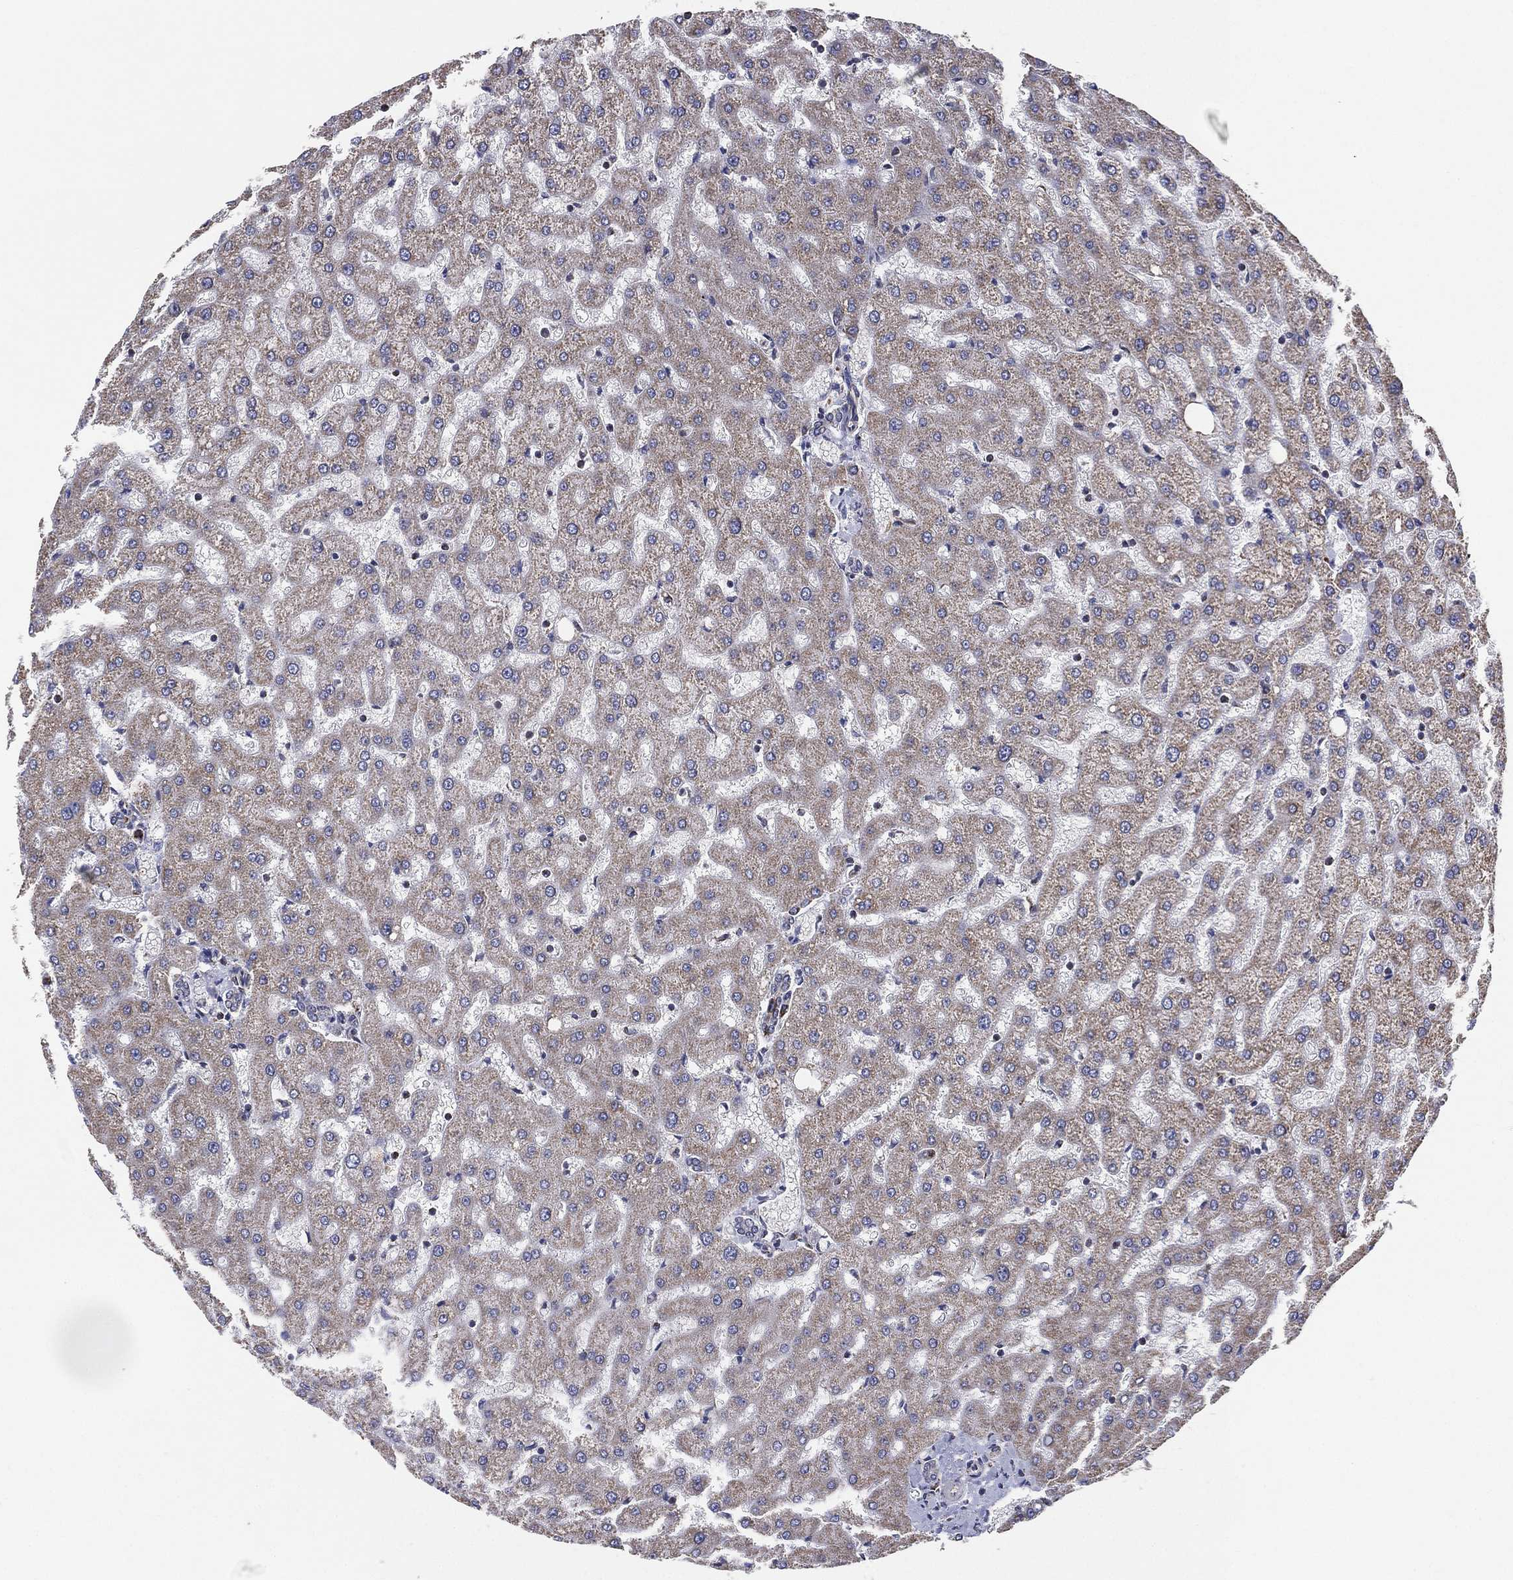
{"staining": {"intensity": "negative", "quantity": "none", "location": "none"}, "tissue": "liver", "cell_type": "Cholangiocytes", "image_type": "normal", "snomed": [{"axis": "morphology", "description": "Normal tissue, NOS"}, {"axis": "topography", "description": "Liver"}], "caption": "IHC of unremarkable liver displays no staining in cholangiocytes.", "gene": "PSMG4", "patient": {"sex": "female", "age": 50}}